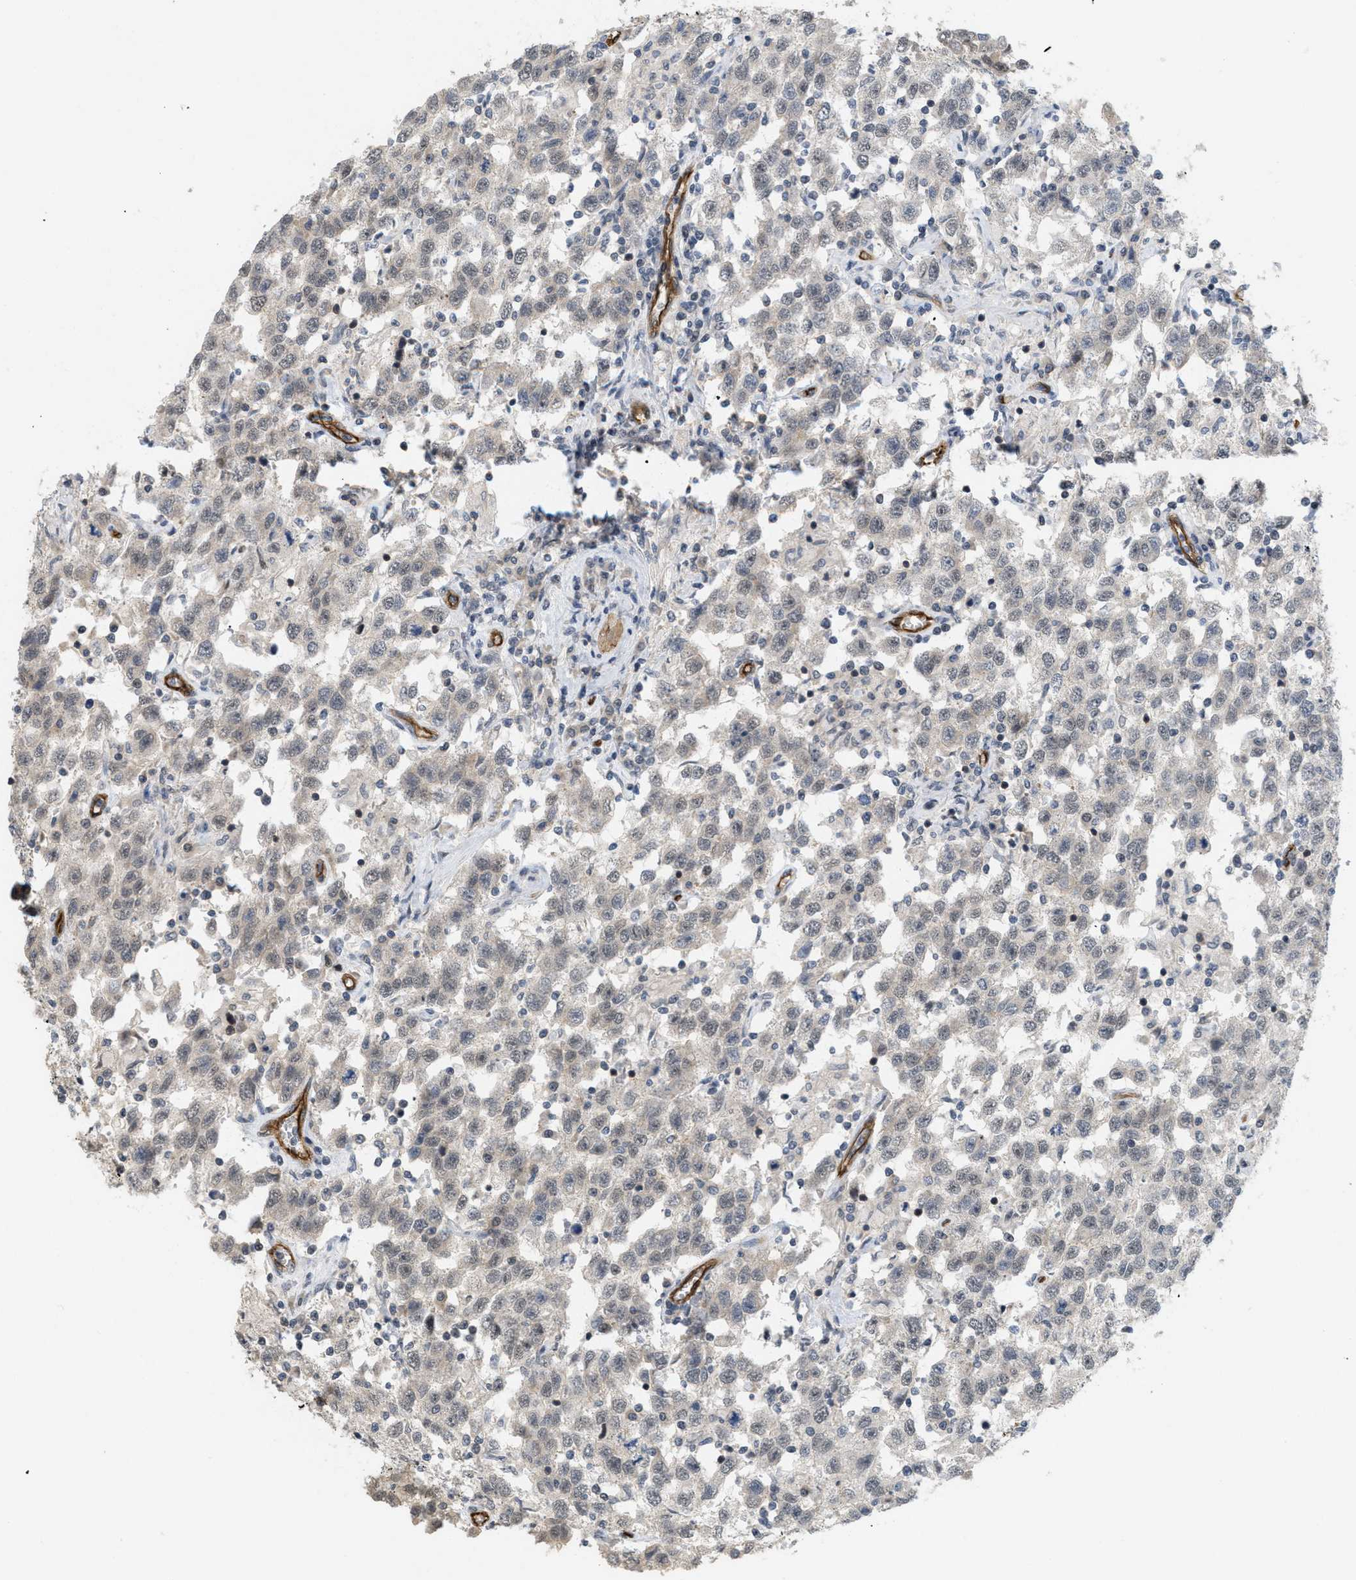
{"staining": {"intensity": "weak", "quantity": "25%-75%", "location": "cytoplasmic/membranous"}, "tissue": "testis cancer", "cell_type": "Tumor cells", "image_type": "cancer", "snomed": [{"axis": "morphology", "description": "Seminoma, NOS"}, {"axis": "topography", "description": "Testis"}], "caption": "Weak cytoplasmic/membranous protein expression is seen in approximately 25%-75% of tumor cells in testis seminoma. Nuclei are stained in blue.", "gene": "PALMD", "patient": {"sex": "male", "age": 41}}